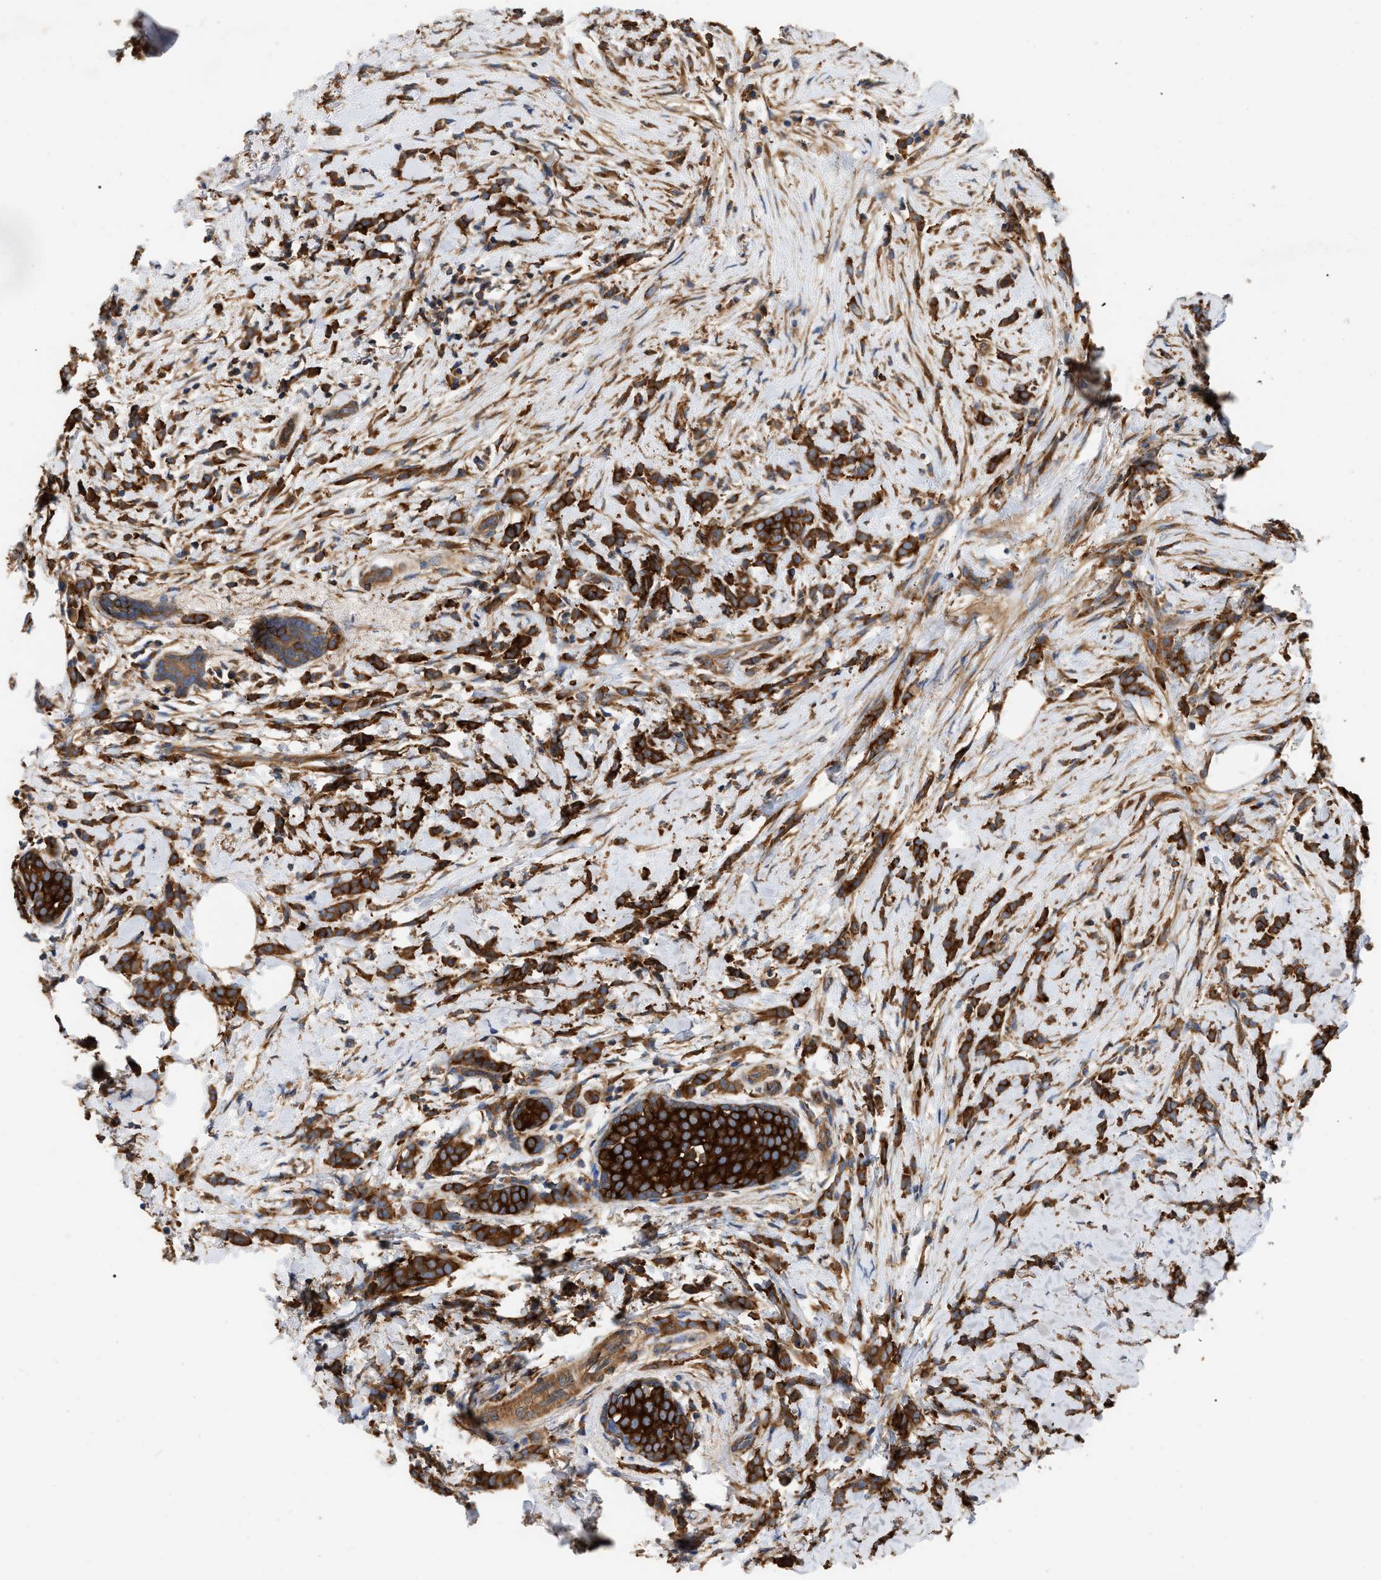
{"staining": {"intensity": "strong", "quantity": ">75%", "location": "cytoplasmic/membranous"}, "tissue": "breast cancer", "cell_type": "Tumor cells", "image_type": "cancer", "snomed": [{"axis": "morphology", "description": "Lobular carcinoma, in situ"}, {"axis": "morphology", "description": "Lobular carcinoma"}, {"axis": "topography", "description": "Breast"}], "caption": "Strong cytoplasmic/membranous protein staining is identified in about >75% of tumor cells in breast lobular carcinoma. (Stains: DAB (3,3'-diaminobenzidine) in brown, nuclei in blue, Microscopy: brightfield microscopy at high magnification).", "gene": "RABEP1", "patient": {"sex": "female", "age": 41}}